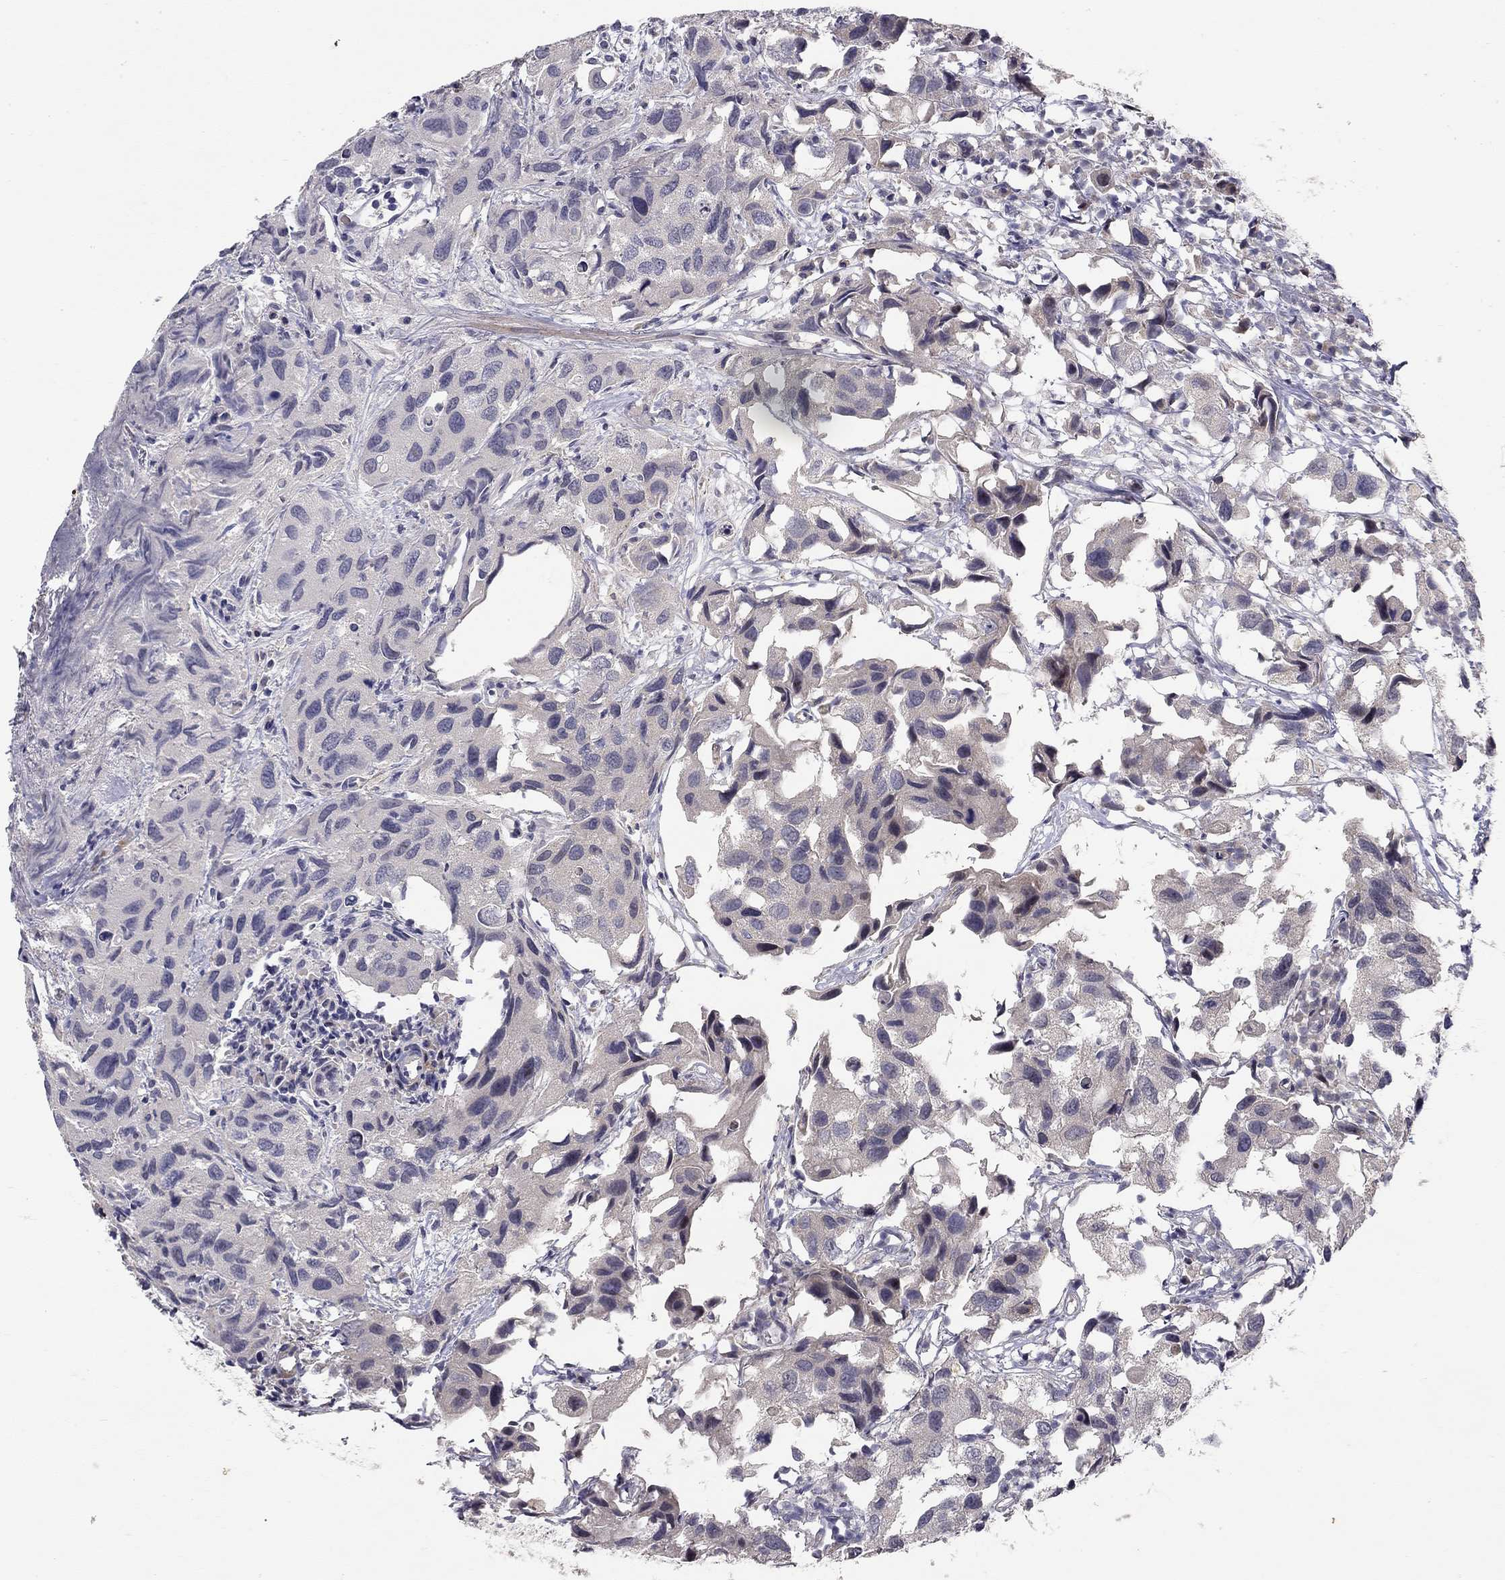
{"staining": {"intensity": "negative", "quantity": "none", "location": "none"}, "tissue": "urothelial cancer", "cell_type": "Tumor cells", "image_type": "cancer", "snomed": [{"axis": "morphology", "description": "Urothelial carcinoma, High grade"}, {"axis": "topography", "description": "Urinary bladder"}], "caption": "This is a image of immunohistochemistry (IHC) staining of high-grade urothelial carcinoma, which shows no expression in tumor cells.", "gene": "STXBP6", "patient": {"sex": "male", "age": 79}}